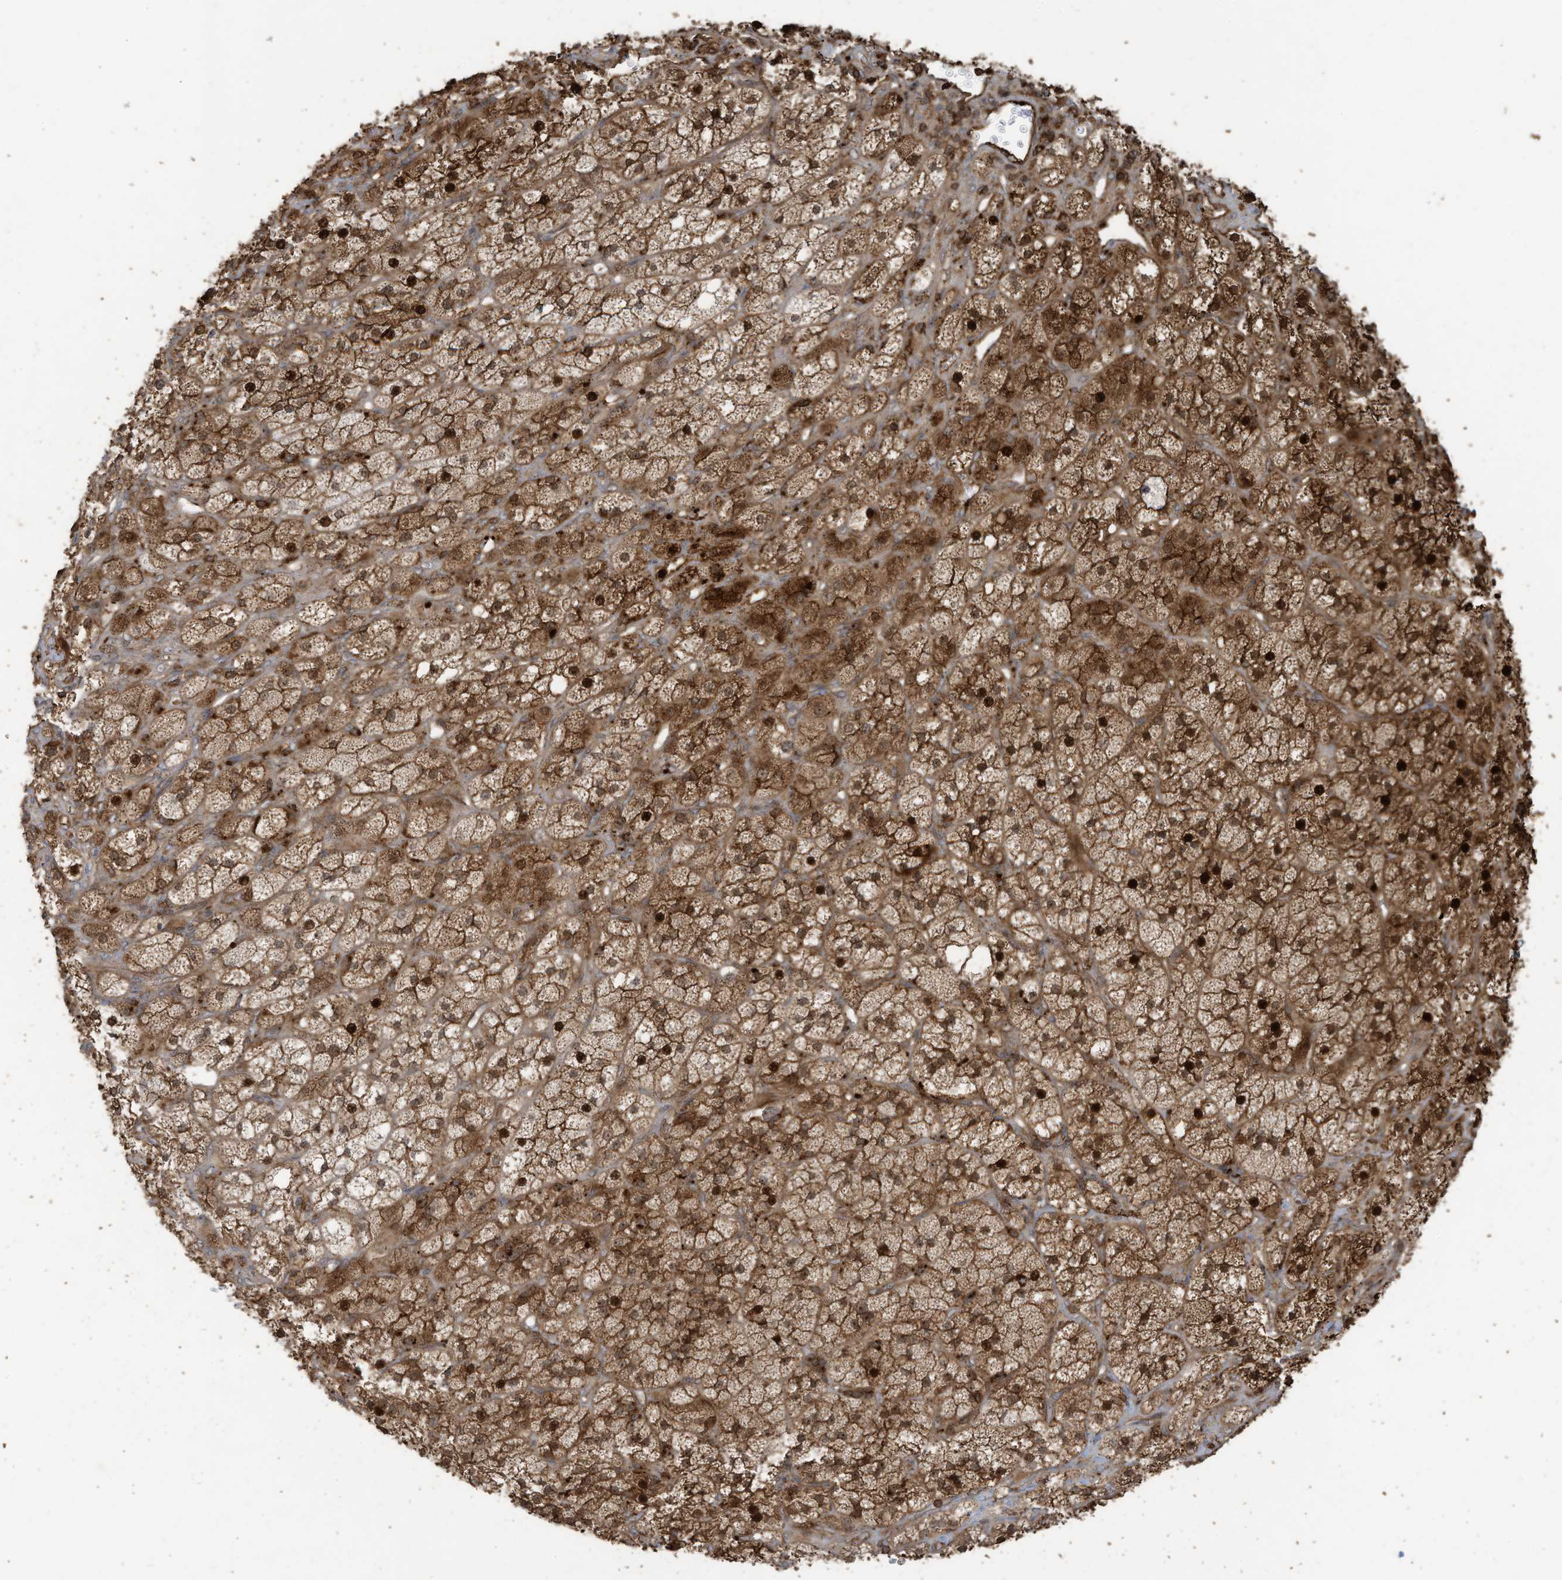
{"staining": {"intensity": "strong", "quantity": ">75%", "location": "cytoplasmic/membranous,nuclear"}, "tissue": "adrenal gland", "cell_type": "Glandular cells", "image_type": "normal", "snomed": [{"axis": "morphology", "description": "Normal tissue, NOS"}, {"axis": "topography", "description": "Adrenal gland"}], "caption": "Protein expression by IHC reveals strong cytoplasmic/membranous,nuclear expression in approximately >75% of glandular cells in unremarkable adrenal gland.", "gene": "DDIT4", "patient": {"sex": "male", "age": 61}}